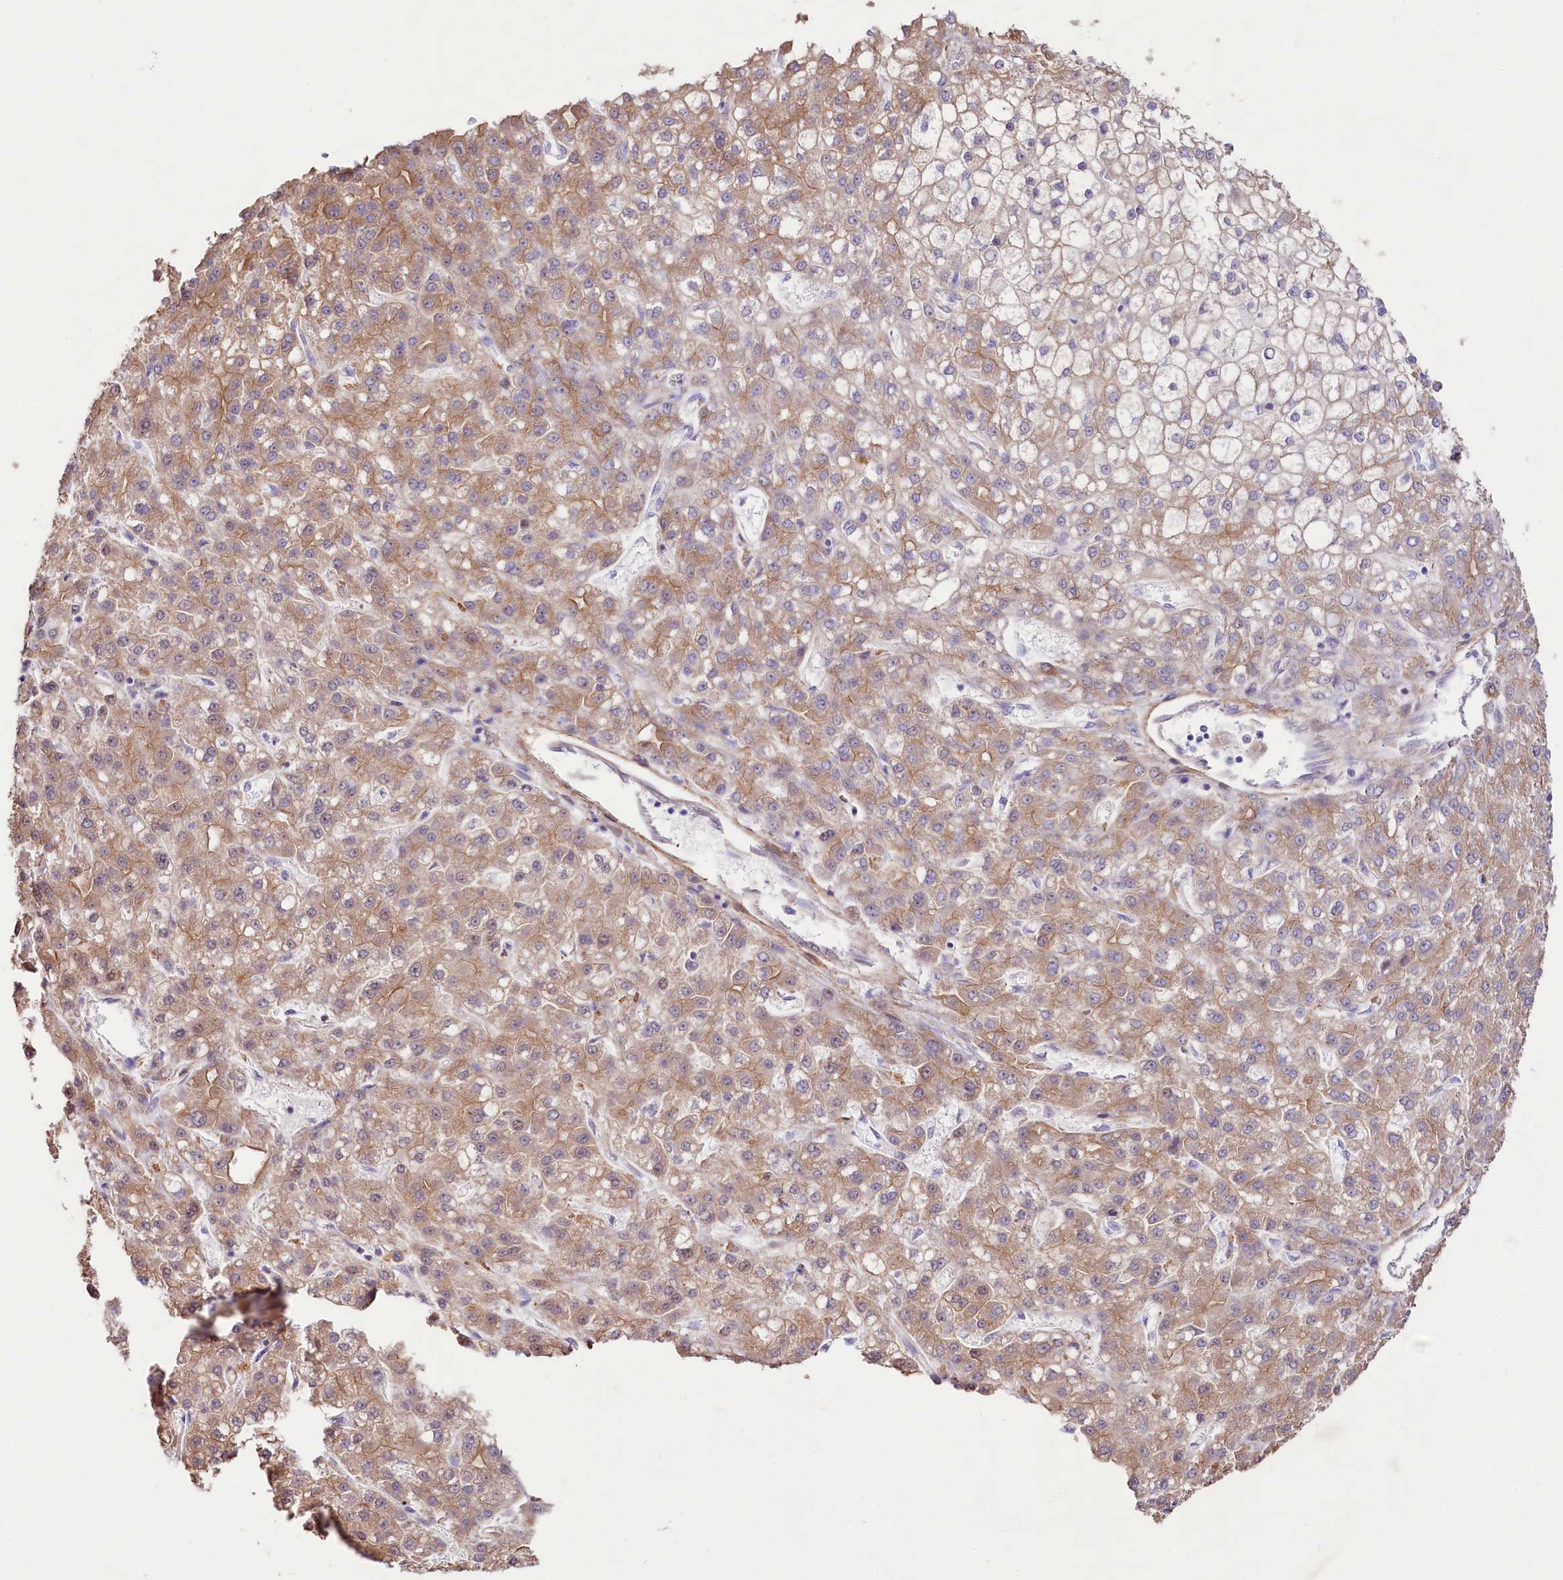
{"staining": {"intensity": "moderate", "quantity": "25%-75%", "location": "cytoplasmic/membranous"}, "tissue": "liver cancer", "cell_type": "Tumor cells", "image_type": "cancer", "snomed": [{"axis": "morphology", "description": "Carcinoma, Hepatocellular, NOS"}, {"axis": "topography", "description": "Liver"}], "caption": "Protein expression analysis of liver cancer reveals moderate cytoplasmic/membranous positivity in about 25%-75% of tumor cells. (DAB = brown stain, brightfield microscopy at high magnification).", "gene": "VPS11", "patient": {"sex": "male", "age": 67}}